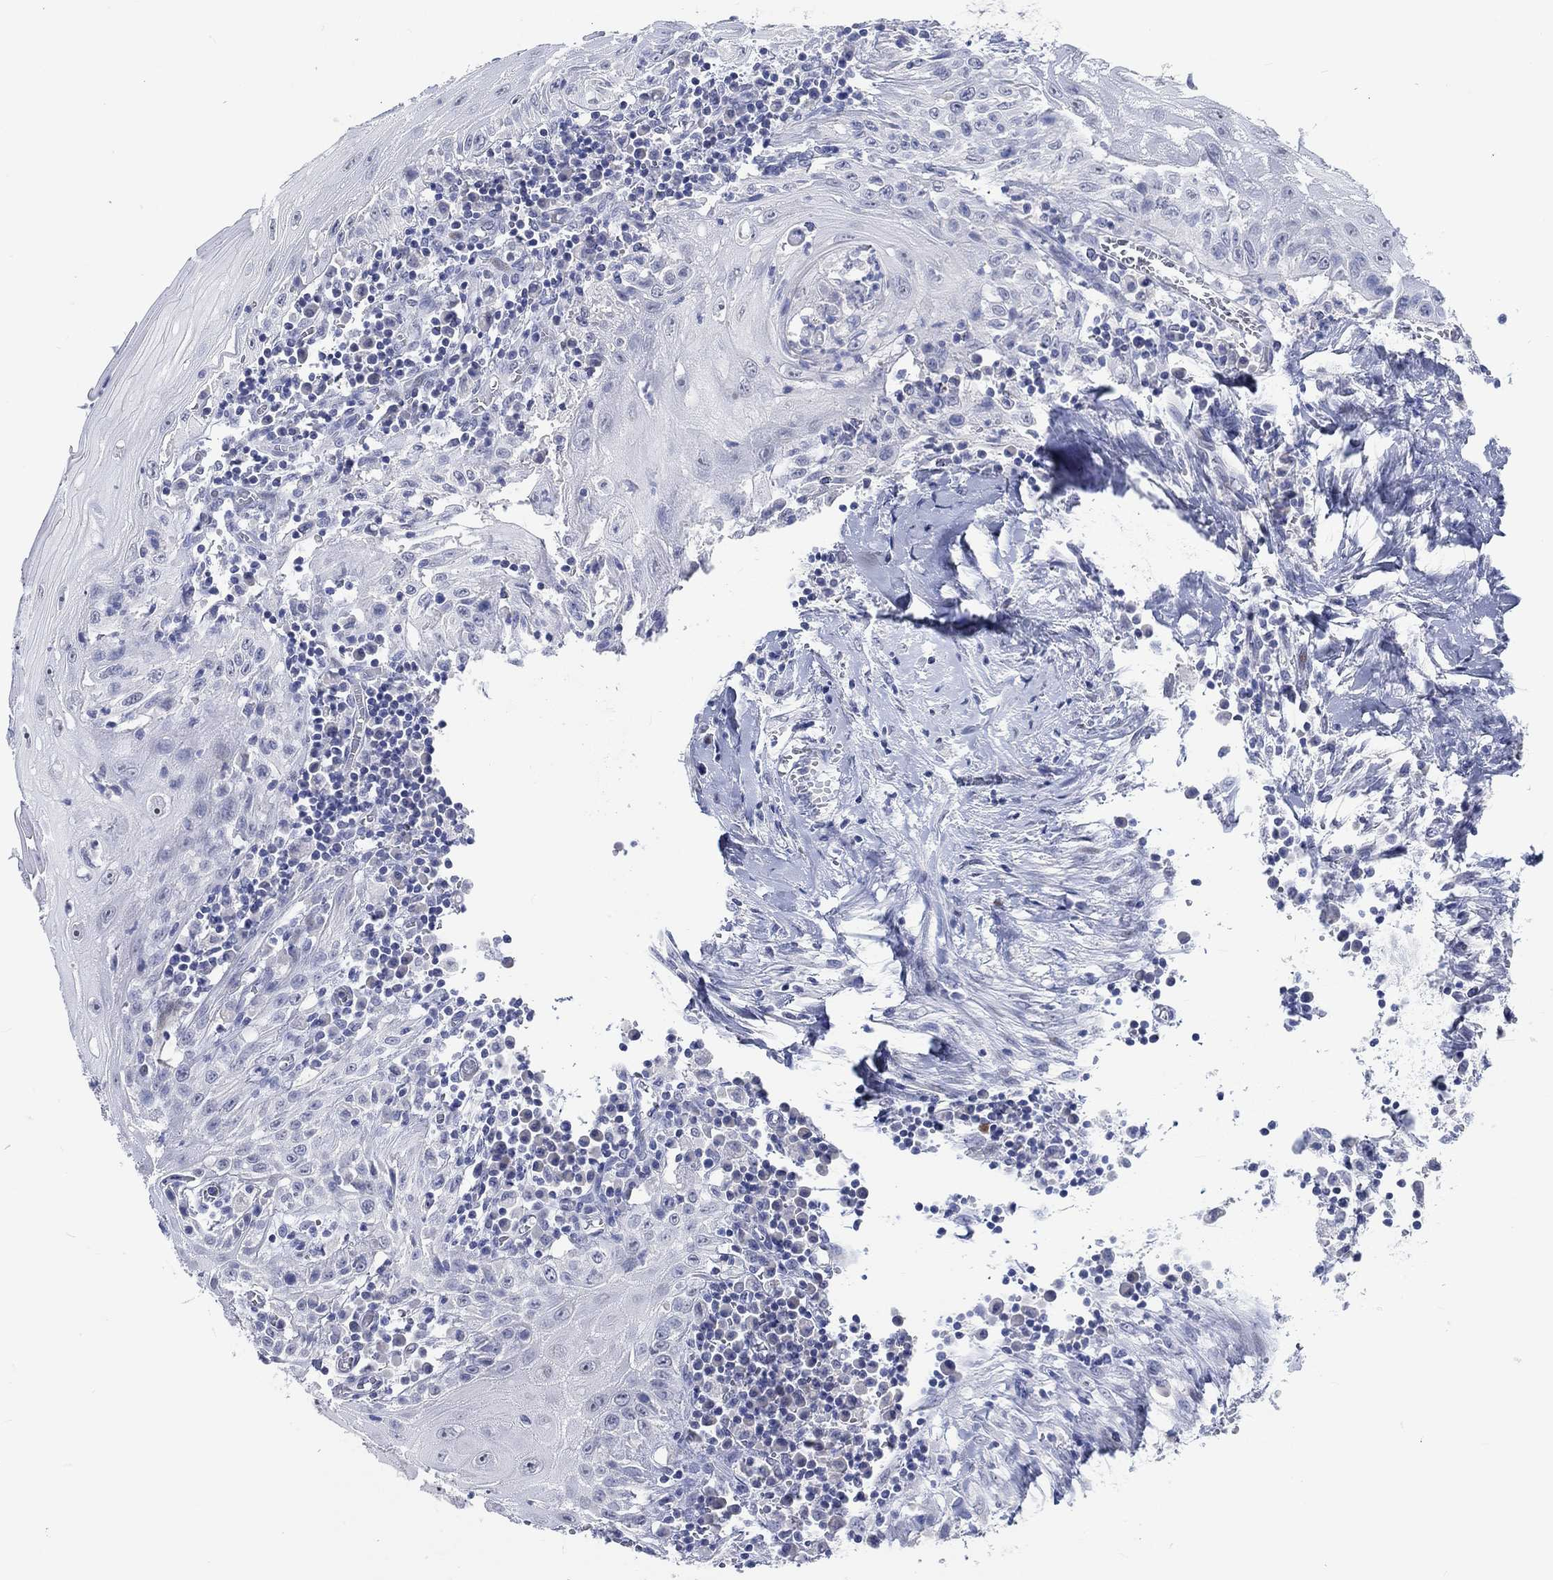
{"staining": {"intensity": "negative", "quantity": "none", "location": "none"}, "tissue": "head and neck cancer", "cell_type": "Tumor cells", "image_type": "cancer", "snomed": [{"axis": "morphology", "description": "Squamous cell carcinoma, NOS"}, {"axis": "topography", "description": "Oral tissue"}, {"axis": "topography", "description": "Head-Neck"}], "caption": "Tumor cells show no significant positivity in head and neck cancer. (DAB IHC, high magnification).", "gene": "C4orf47", "patient": {"sex": "male", "age": 58}}